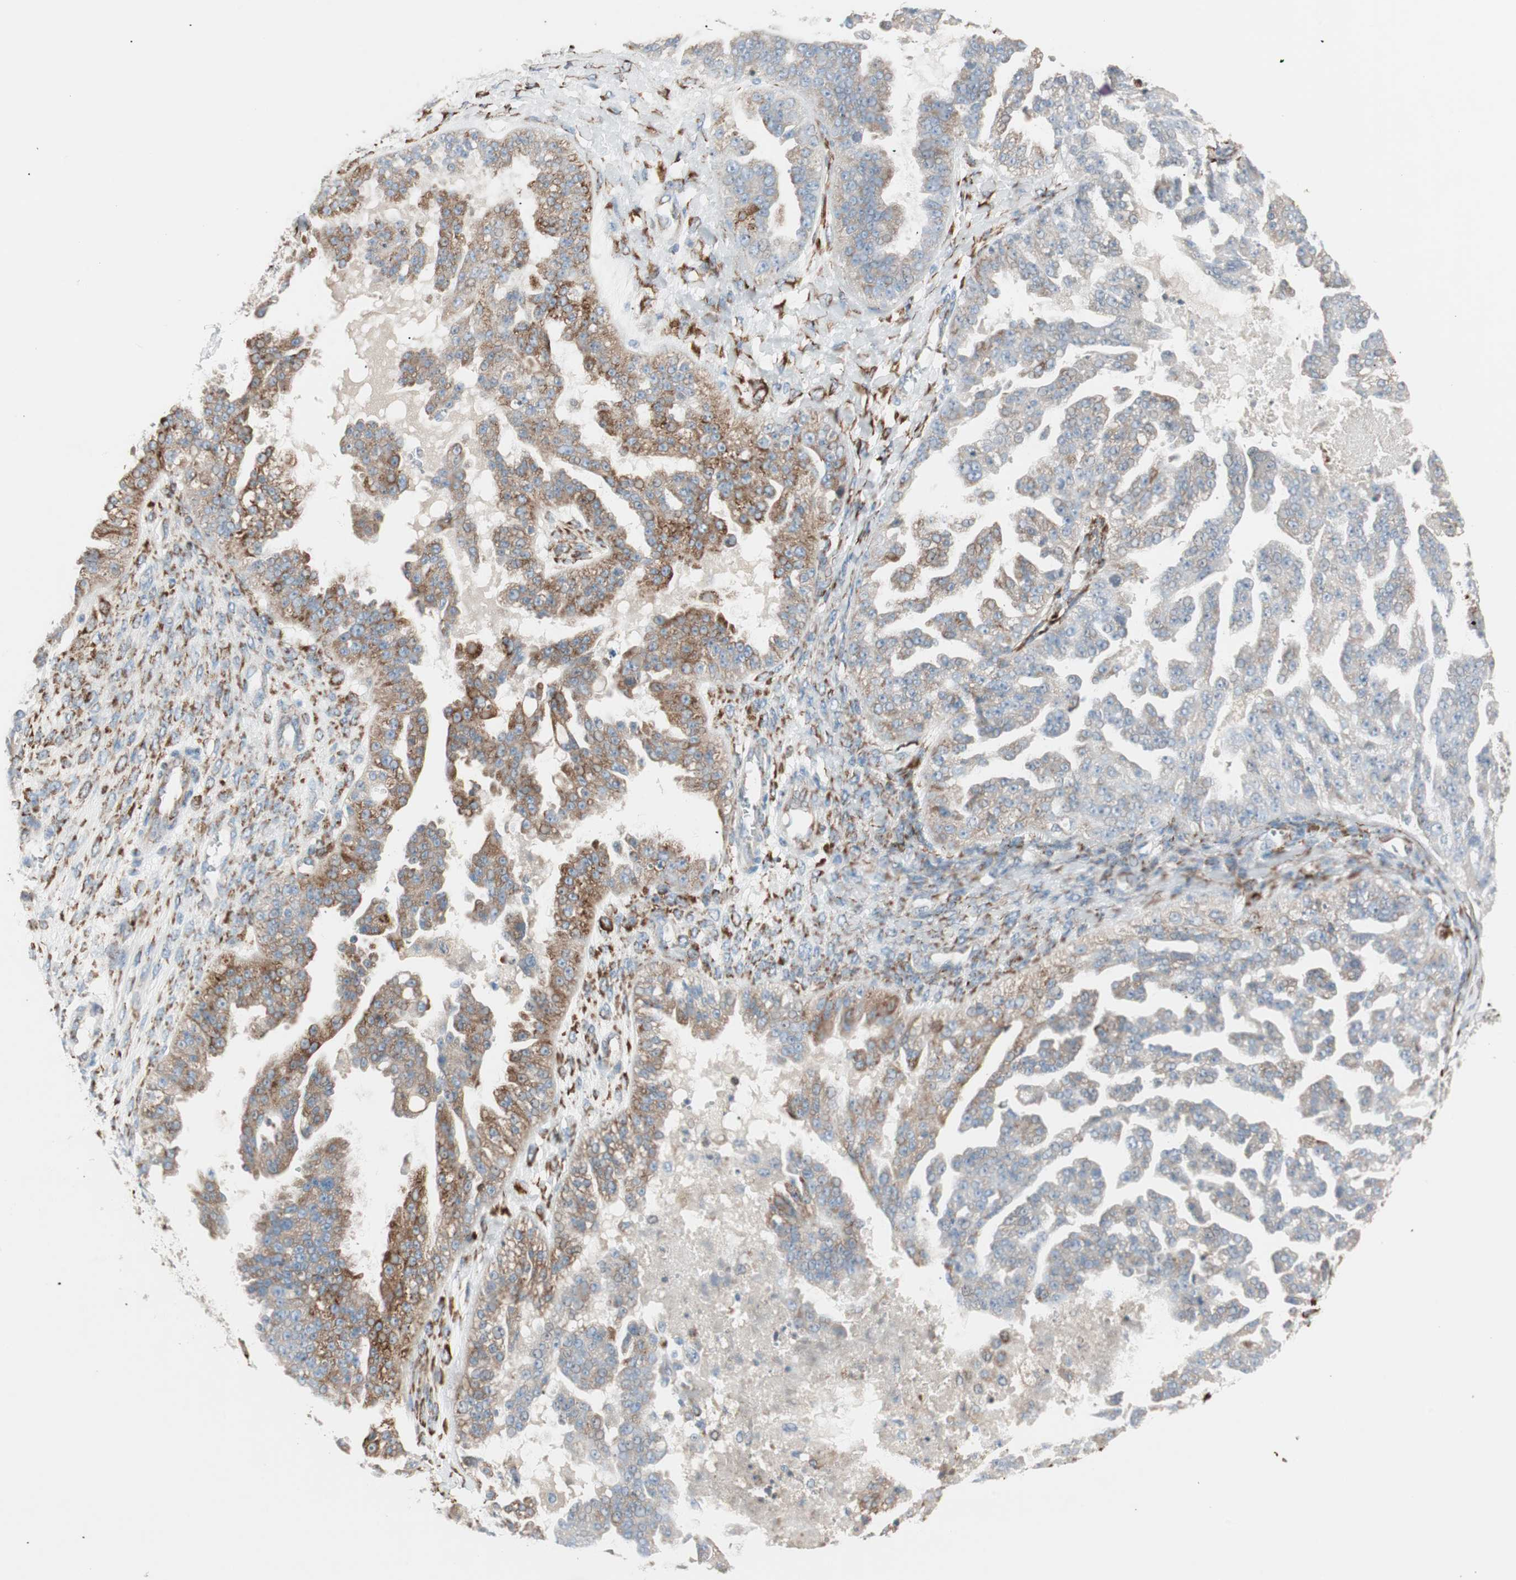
{"staining": {"intensity": "moderate", "quantity": ">75%", "location": "cytoplasmic/membranous"}, "tissue": "ovarian cancer", "cell_type": "Tumor cells", "image_type": "cancer", "snomed": [{"axis": "morphology", "description": "Carcinoma, NOS"}, {"axis": "topography", "description": "Soft tissue"}, {"axis": "topography", "description": "Ovary"}], "caption": "Ovarian cancer tissue shows moderate cytoplasmic/membranous expression in approximately >75% of tumor cells", "gene": "P4HTM", "patient": {"sex": "female", "age": 54}}